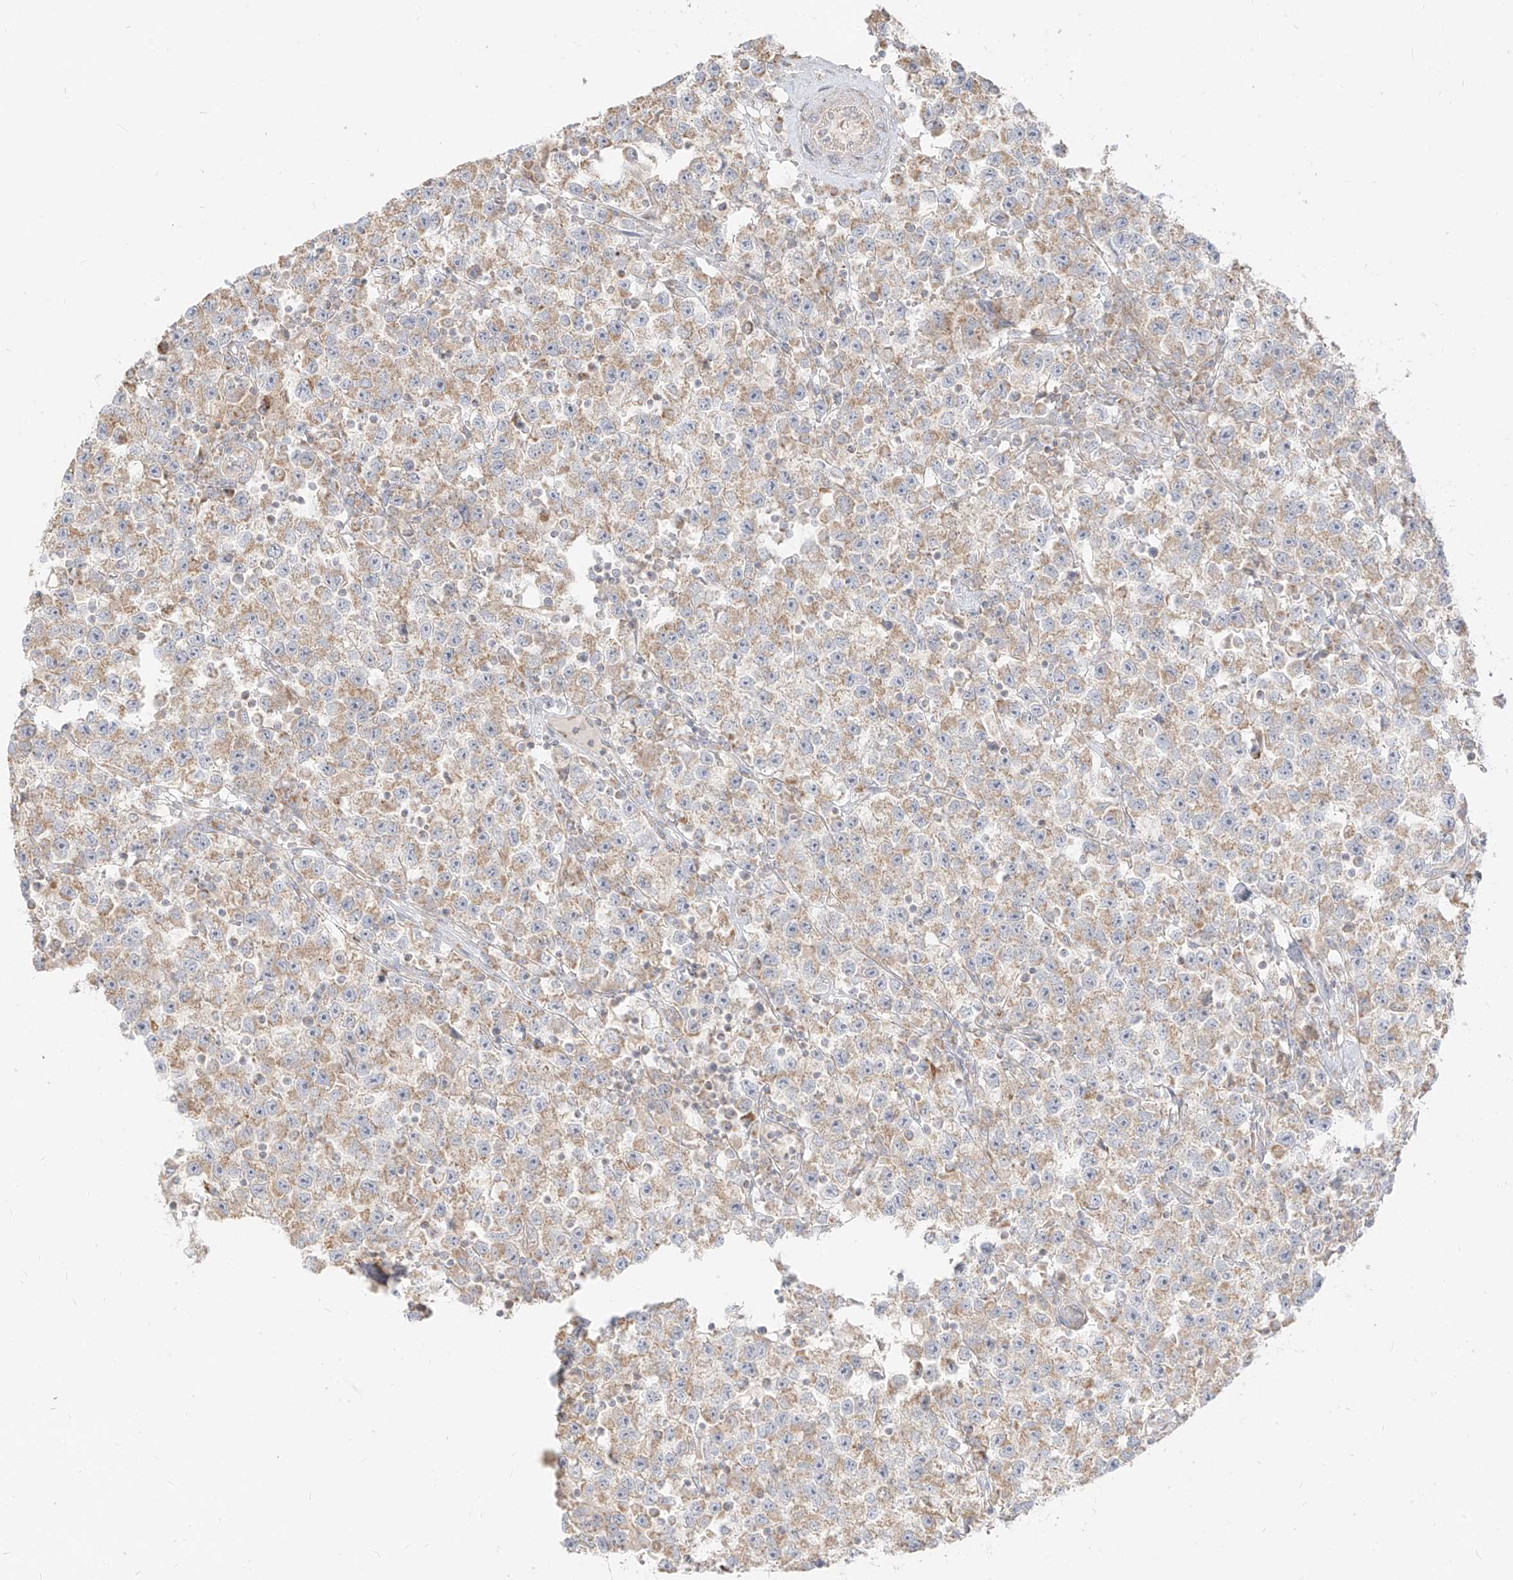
{"staining": {"intensity": "weak", "quantity": "25%-75%", "location": "cytoplasmic/membranous"}, "tissue": "testis cancer", "cell_type": "Tumor cells", "image_type": "cancer", "snomed": [{"axis": "morphology", "description": "Seminoma, NOS"}, {"axis": "topography", "description": "Testis"}], "caption": "Immunohistochemistry of human testis cancer reveals low levels of weak cytoplasmic/membranous positivity in about 25%-75% of tumor cells. (DAB = brown stain, brightfield microscopy at high magnification).", "gene": "ZIM3", "patient": {"sex": "male", "age": 22}}